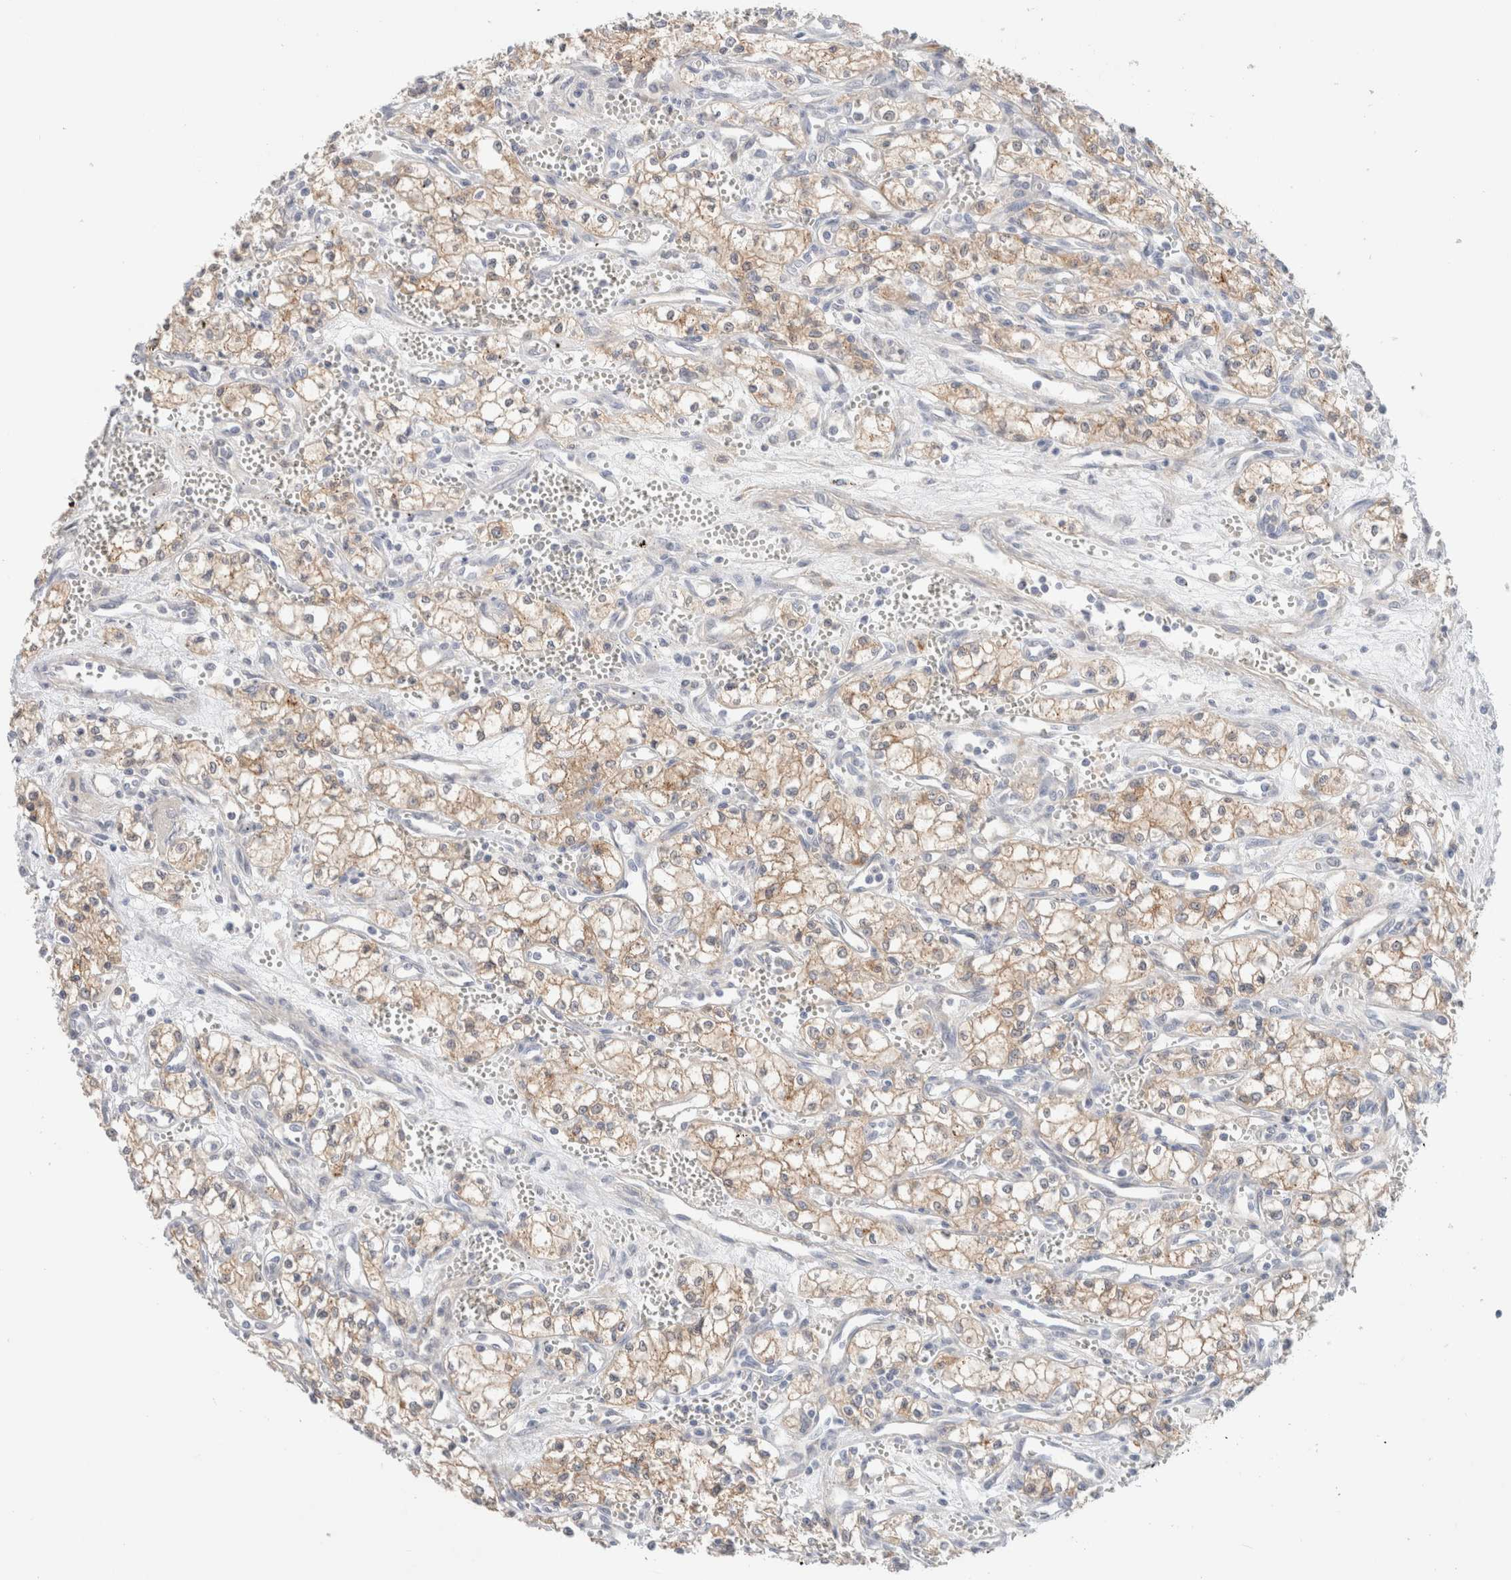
{"staining": {"intensity": "weak", "quantity": ">75%", "location": "cytoplasmic/membranous"}, "tissue": "renal cancer", "cell_type": "Tumor cells", "image_type": "cancer", "snomed": [{"axis": "morphology", "description": "Adenocarcinoma, NOS"}, {"axis": "topography", "description": "Kidney"}], "caption": "Immunohistochemistry (IHC) image of neoplastic tissue: adenocarcinoma (renal) stained using IHC demonstrates low levels of weak protein expression localized specifically in the cytoplasmic/membranous of tumor cells, appearing as a cytoplasmic/membranous brown color.", "gene": "SDR16C5", "patient": {"sex": "male", "age": 59}}